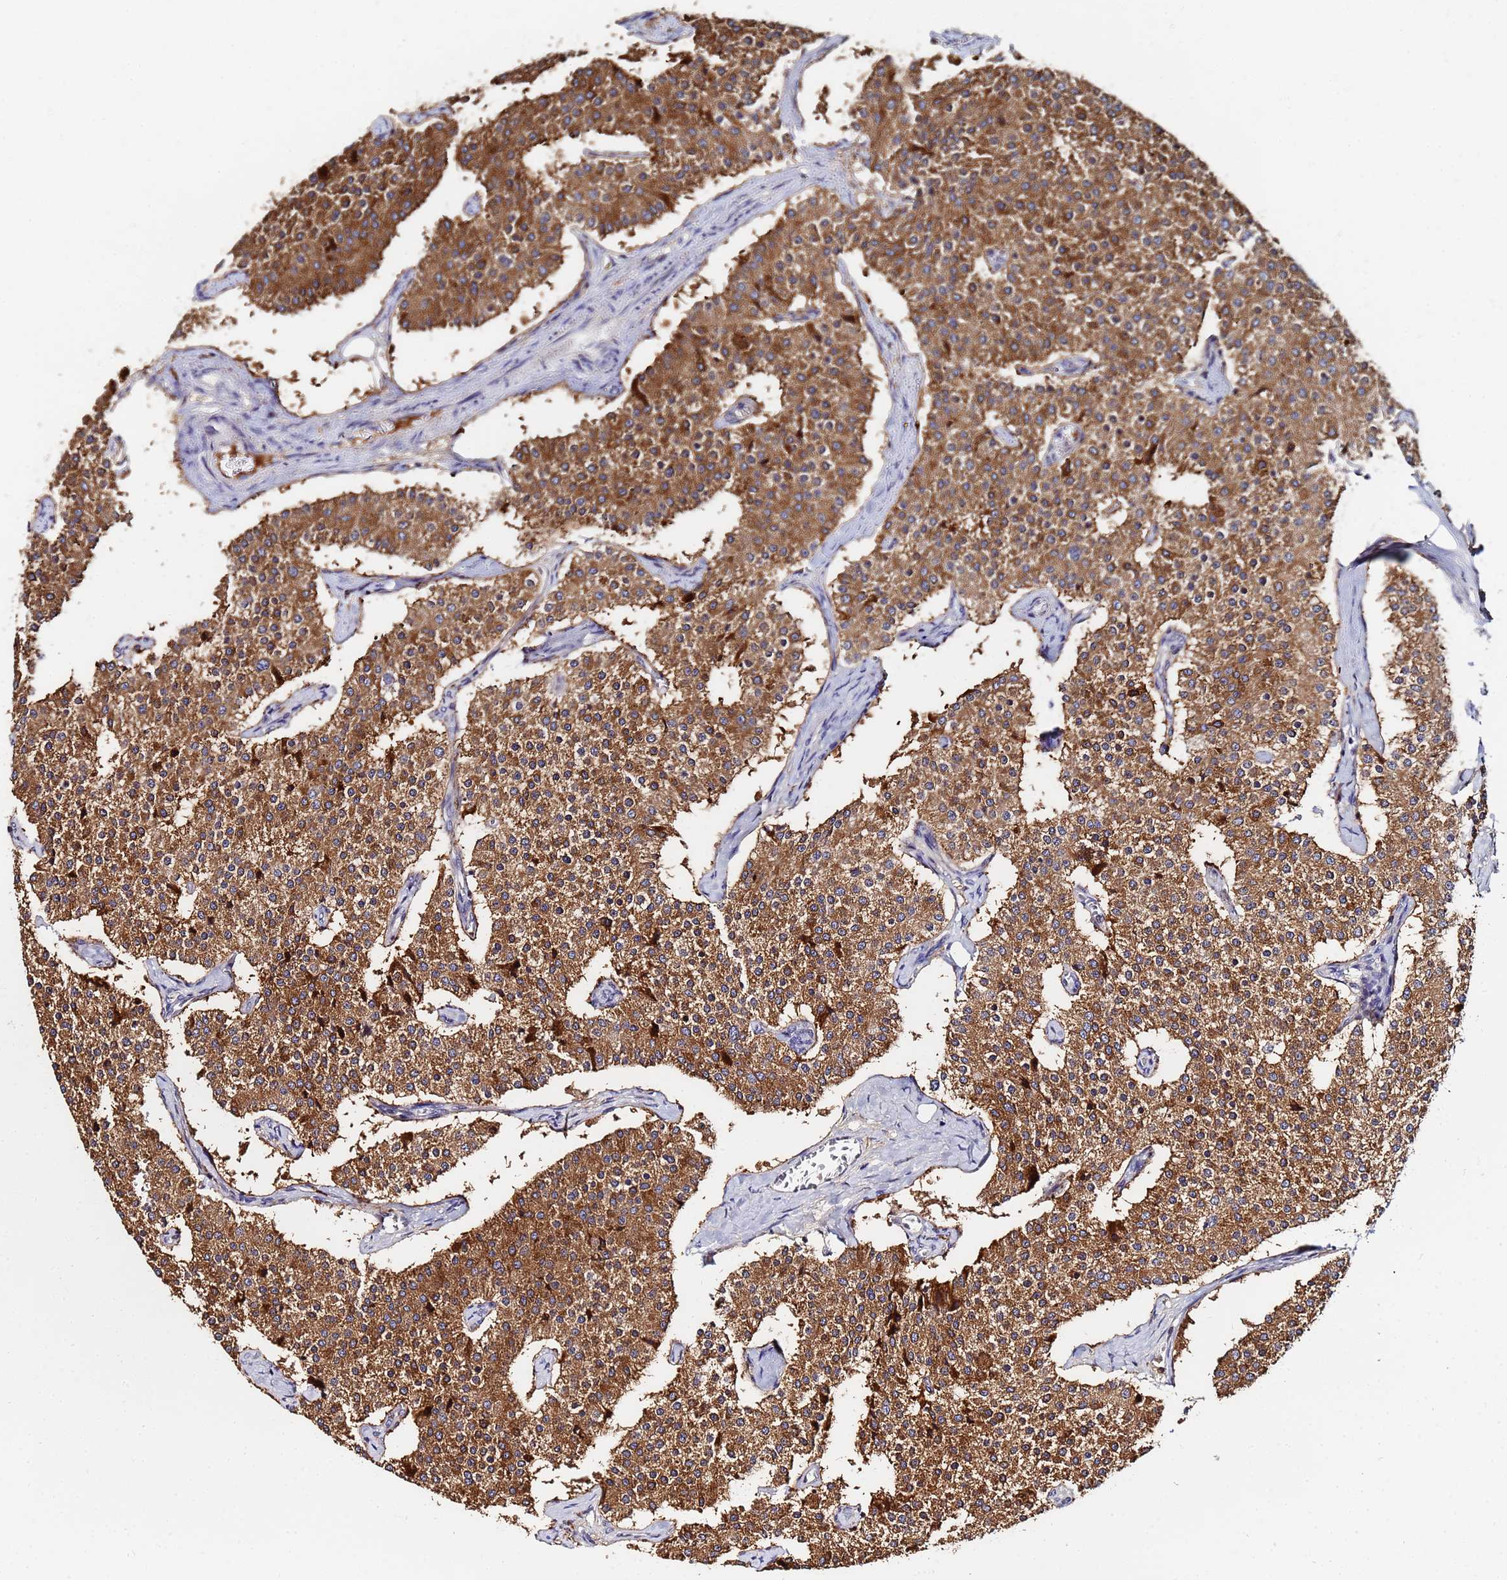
{"staining": {"intensity": "moderate", "quantity": ">75%", "location": "cytoplasmic/membranous"}, "tissue": "carcinoid", "cell_type": "Tumor cells", "image_type": "cancer", "snomed": [{"axis": "morphology", "description": "Carcinoid, malignant, NOS"}, {"axis": "topography", "description": "Colon"}], "caption": "Immunohistochemistry (IHC) image of neoplastic tissue: human carcinoid stained using immunohistochemistry (IHC) displays medium levels of moderate protein expression localized specifically in the cytoplasmic/membranous of tumor cells, appearing as a cytoplasmic/membranous brown color.", "gene": "BASP1", "patient": {"sex": "female", "age": 52}}